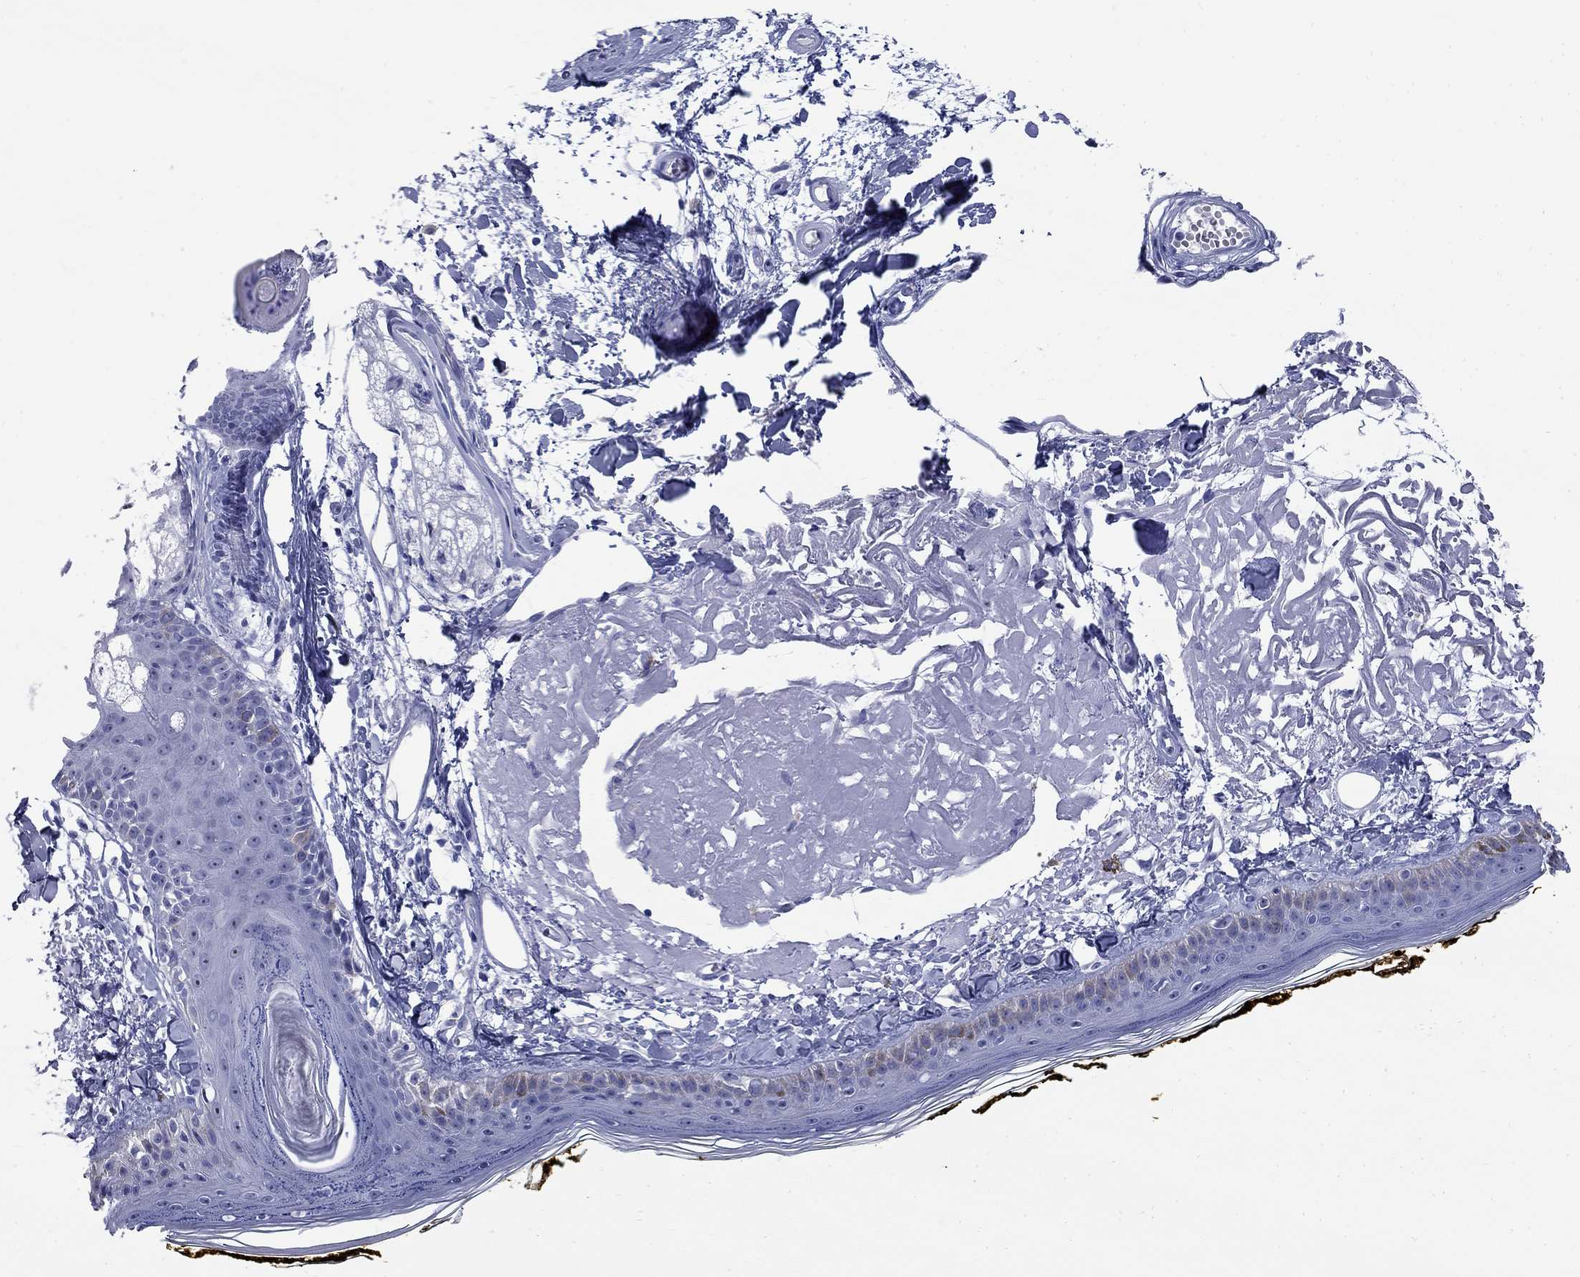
{"staining": {"intensity": "negative", "quantity": "none", "location": "none"}, "tissue": "skin", "cell_type": "Fibroblasts", "image_type": "normal", "snomed": [{"axis": "morphology", "description": "Normal tissue, NOS"}, {"axis": "topography", "description": "Skin"}], "caption": "DAB immunohistochemical staining of normal skin demonstrates no significant positivity in fibroblasts. (Immunohistochemistry (ihc), brightfield microscopy, high magnification).", "gene": "TACC3", "patient": {"sex": "male", "age": 76}}